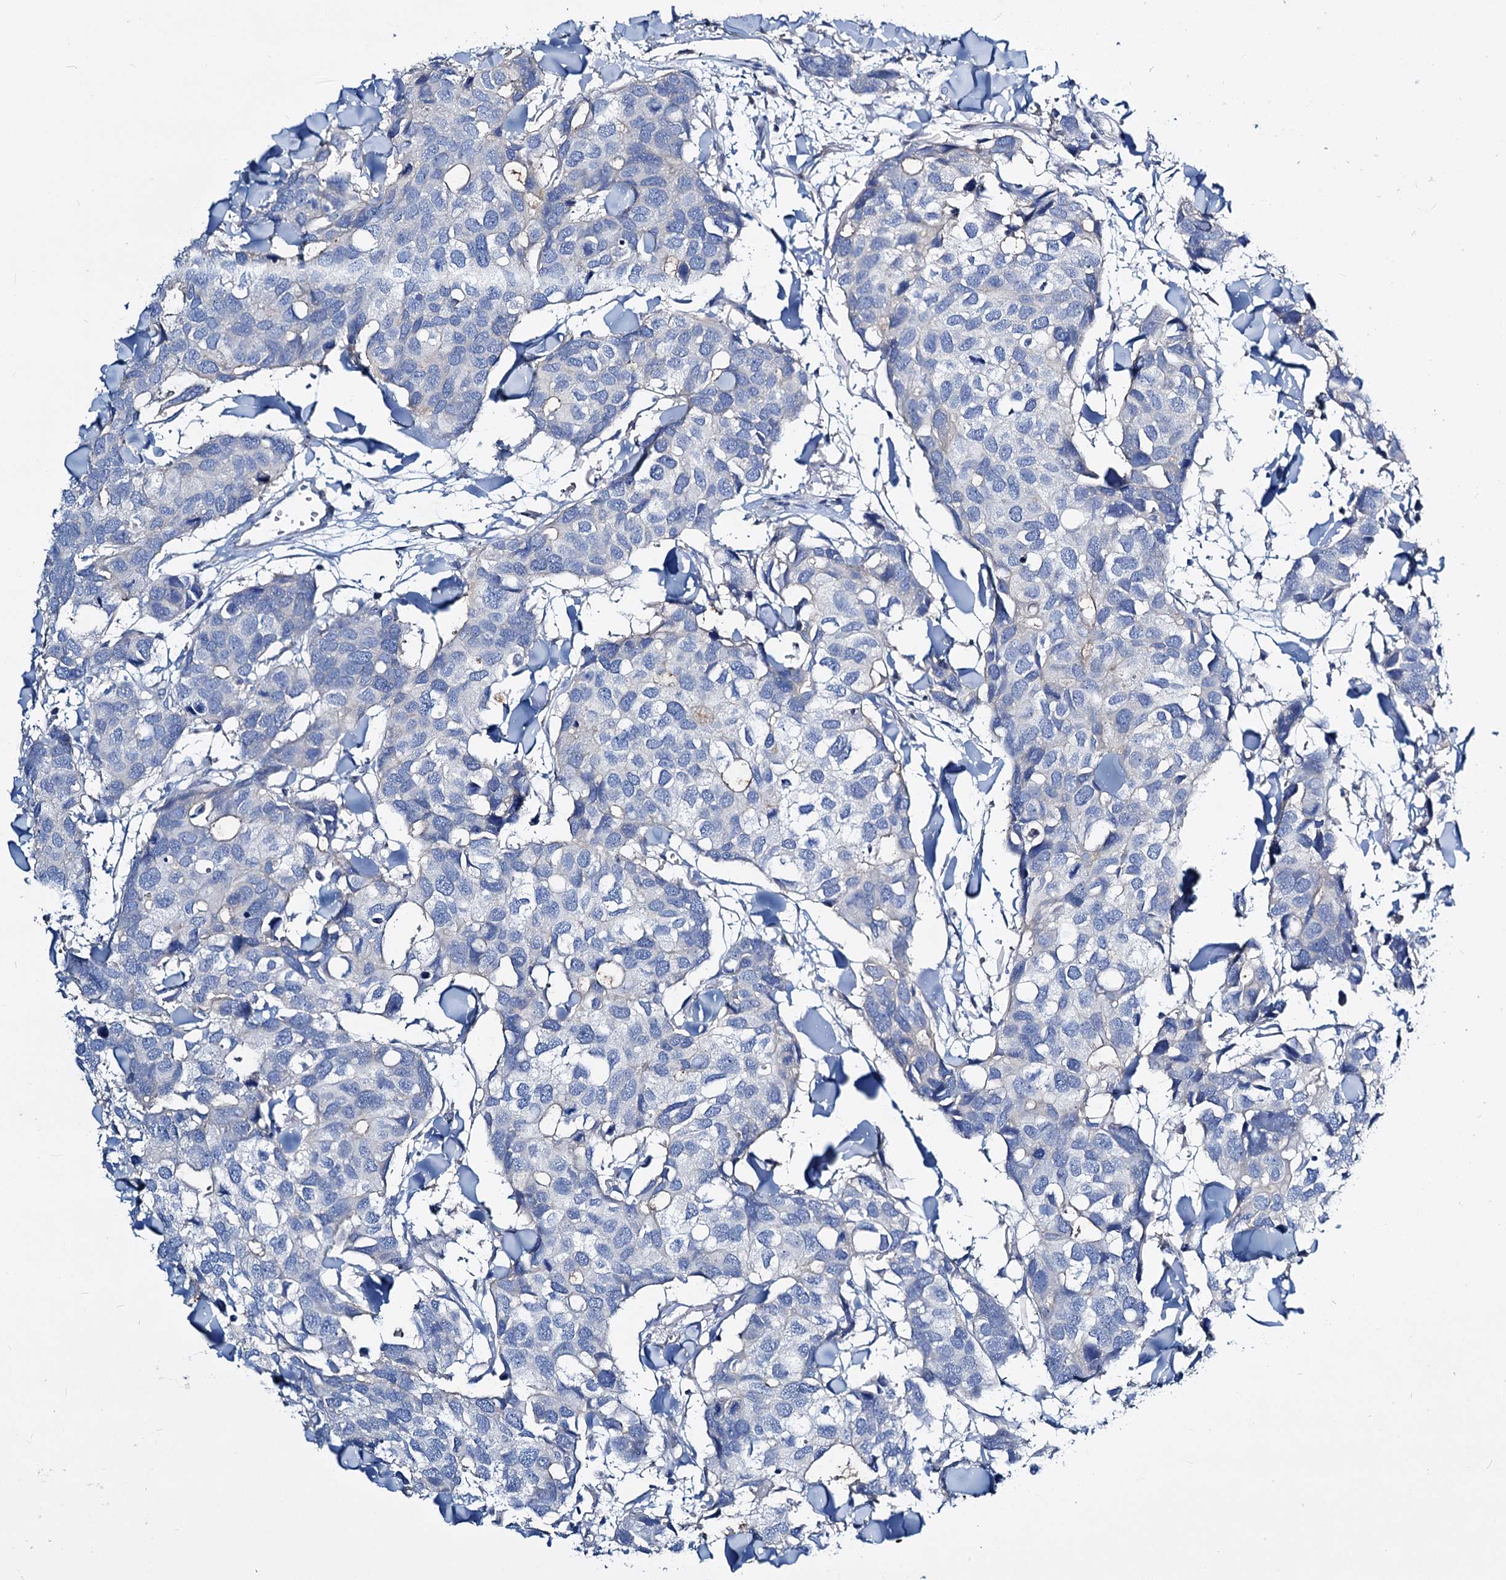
{"staining": {"intensity": "negative", "quantity": "none", "location": "none"}, "tissue": "breast cancer", "cell_type": "Tumor cells", "image_type": "cancer", "snomed": [{"axis": "morphology", "description": "Duct carcinoma"}, {"axis": "topography", "description": "Breast"}], "caption": "There is no significant staining in tumor cells of intraductal carcinoma (breast).", "gene": "DYDC2", "patient": {"sex": "female", "age": 83}}